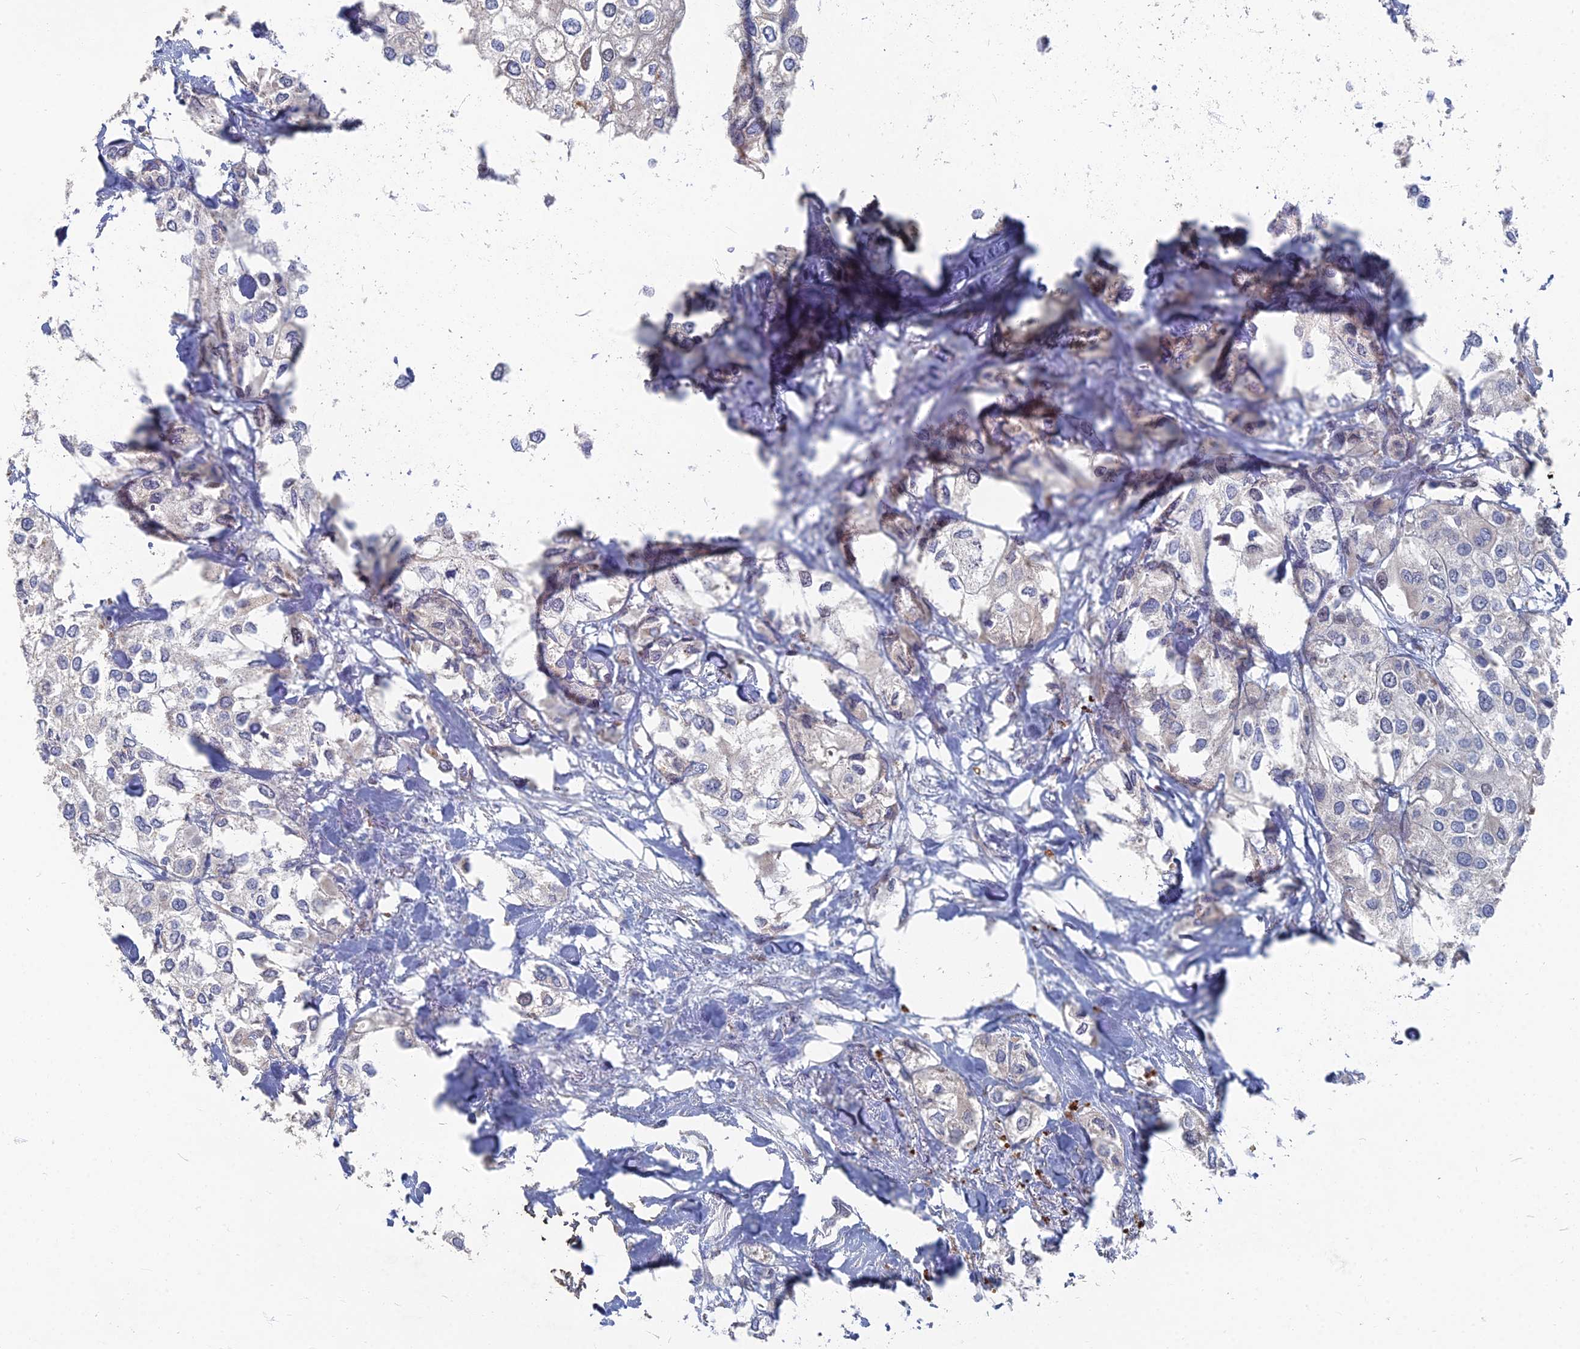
{"staining": {"intensity": "negative", "quantity": "none", "location": "none"}, "tissue": "urothelial cancer", "cell_type": "Tumor cells", "image_type": "cancer", "snomed": [{"axis": "morphology", "description": "Urothelial carcinoma, High grade"}, {"axis": "topography", "description": "Urinary bladder"}], "caption": "Histopathology image shows no protein staining in tumor cells of high-grade urothelial carcinoma tissue. Brightfield microscopy of immunohistochemistry stained with DAB (3,3'-diaminobenzidine) (brown) and hematoxylin (blue), captured at high magnification.", "gene": "TMEM128", "patient": {"sex": "male", "age": 64}}